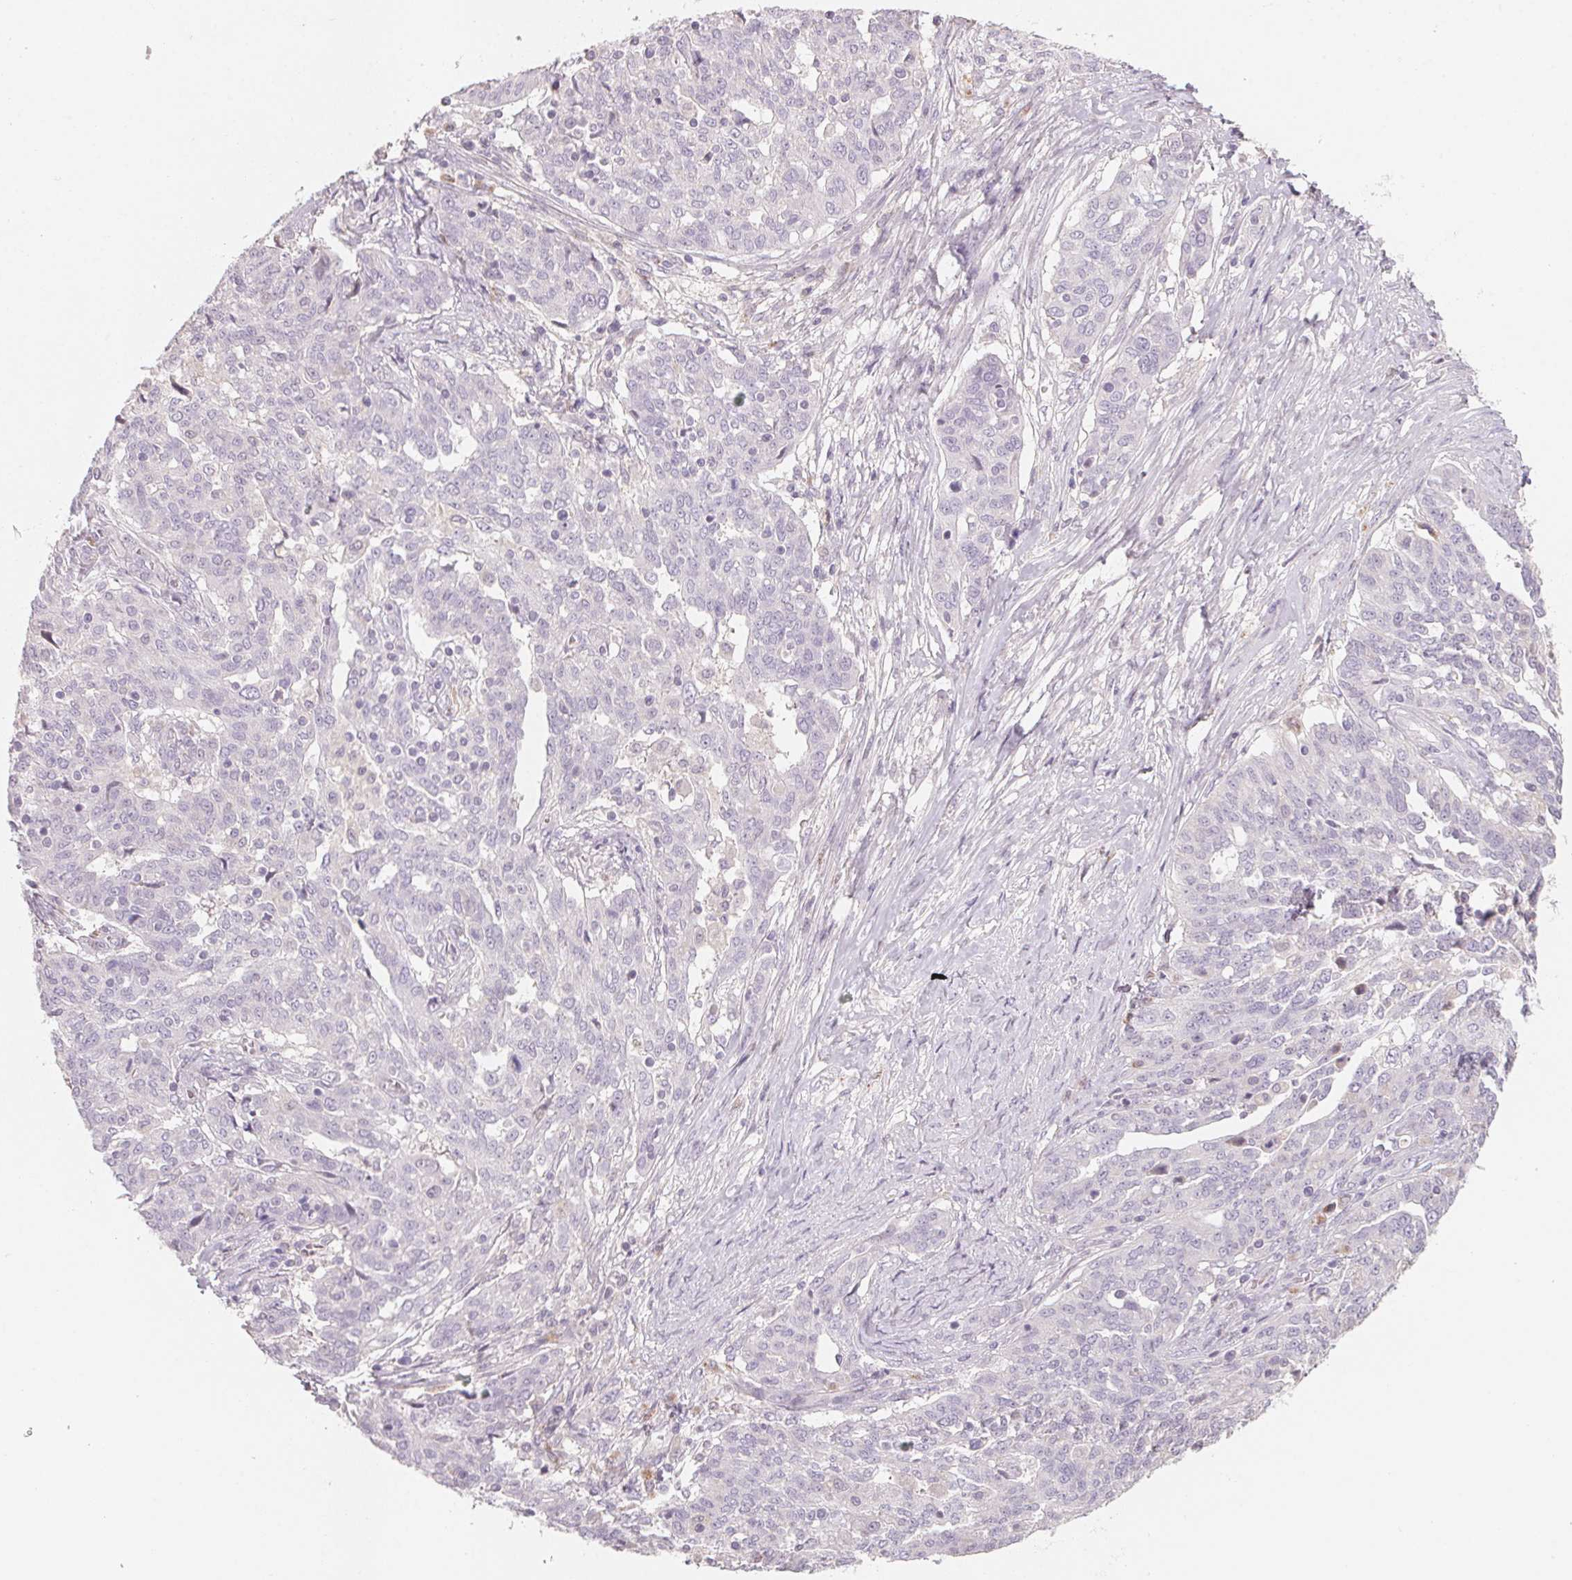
{"staining": {"intensity": "negative", "quantity": "none", "location": "none"}, "tissue": "ovarian cancer", "cell_type": "Tumor cells", "image_type": "cancer", "snomed": [{"axis": "morphology", "description": "Cystadenocarcinoma, serous, NOS"}, {"axis": "topography", "description": "Ovary"}], "caption": "Ovarian cancer (serous cystadenocarcinoma) was stained to show a protein in brown. There is no significant staining in tumor cells.", "gene": "TREH", "patient": {"sex": "female", "age": 67}}